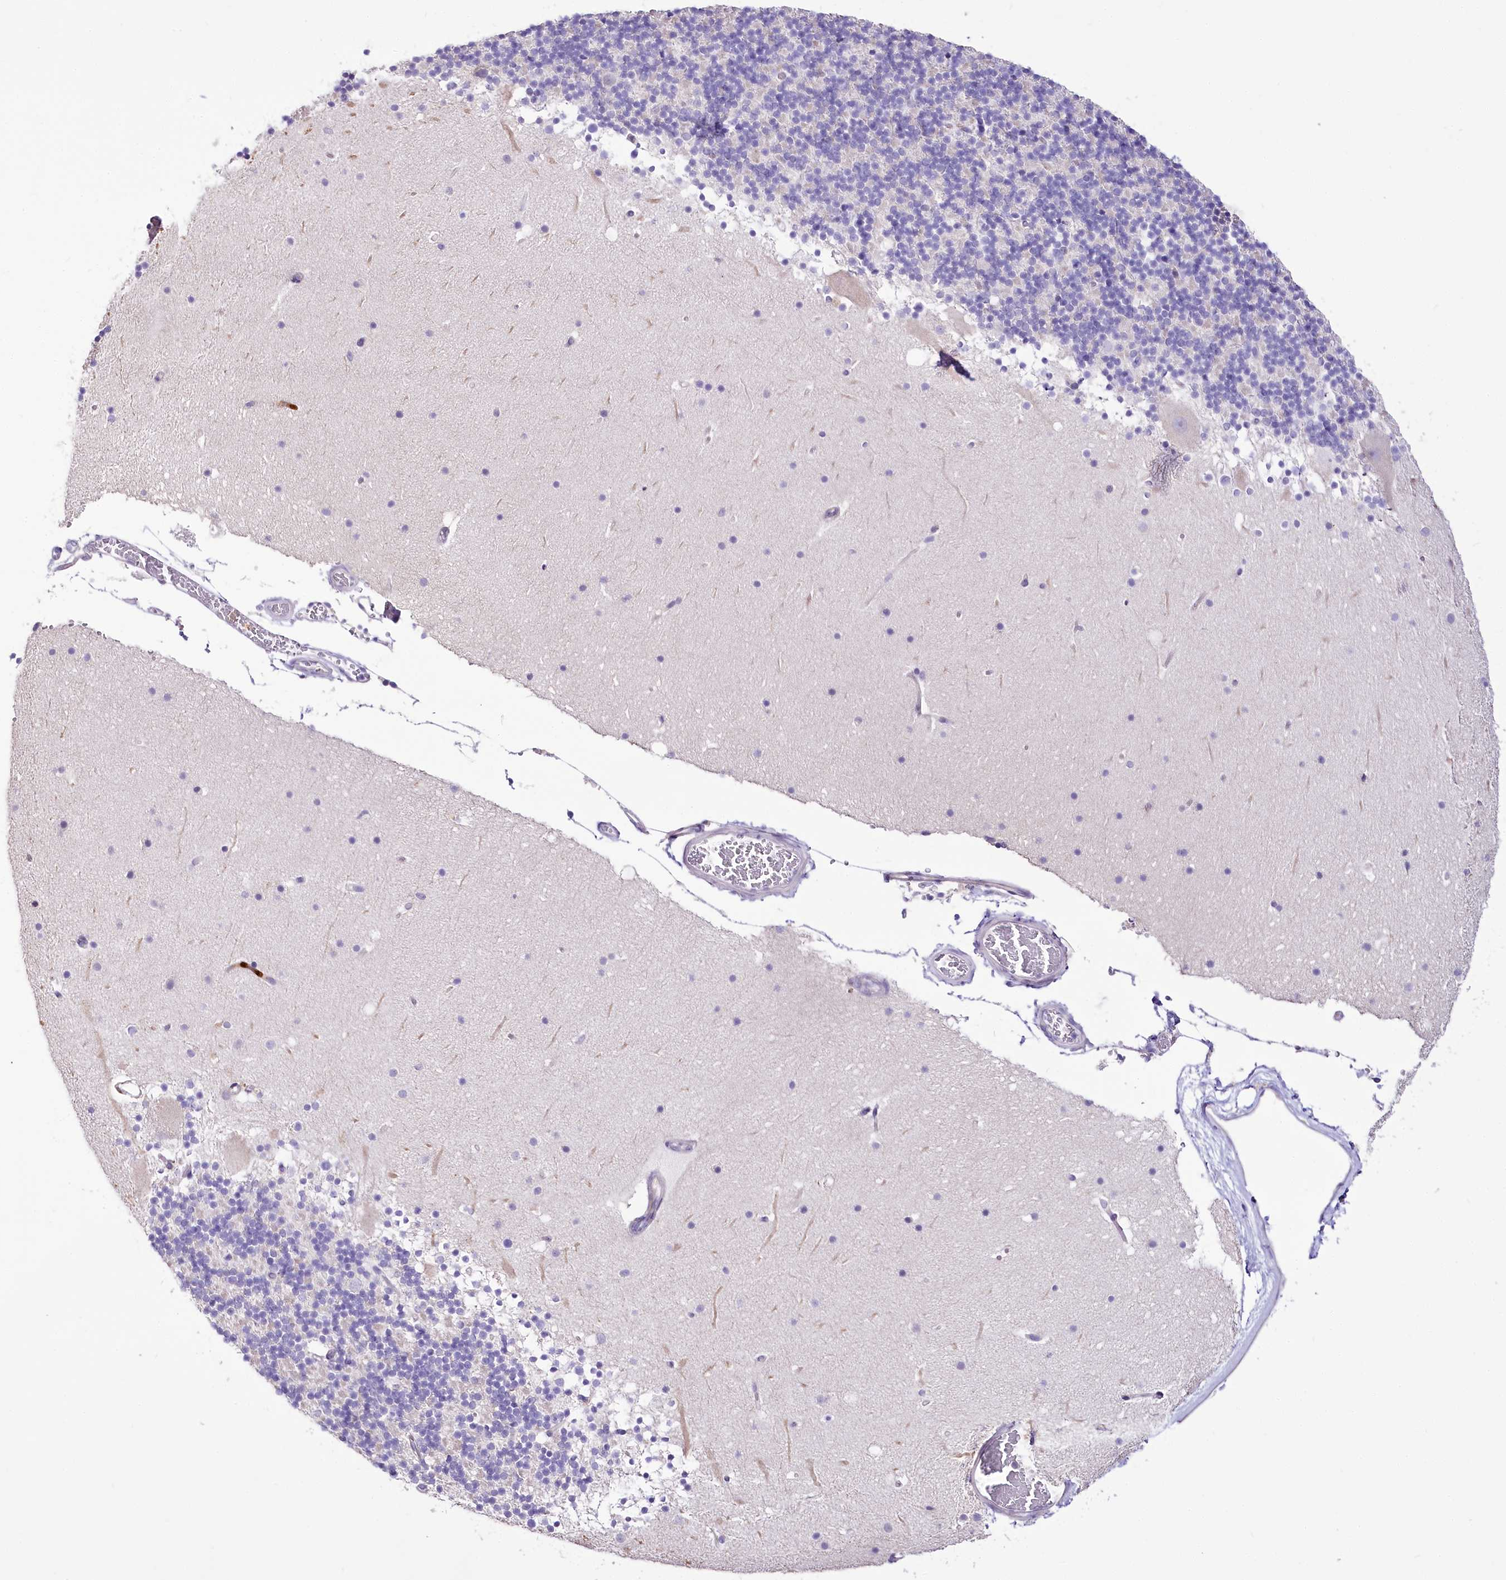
{"staining": {"intensity": "negative", "quantity": "none", "location": "none"}, "tissue": "cerebellum", "cell_type": "Cells in granular layer", "image_type": "normal", "snomed": [{"axis": "morphology", "description": "Normal tissue, NOS"}, {"axis": "topography", "description": "Cerebellum"}], "caption": "Immunohistochemistry (IHC) micrograph of normal cerebellum stained for a protein (brown), which demonstrates no expression in cells in granular layer.", "gene": "DPYD", "patient": {"sex": "male", "age": 57}}